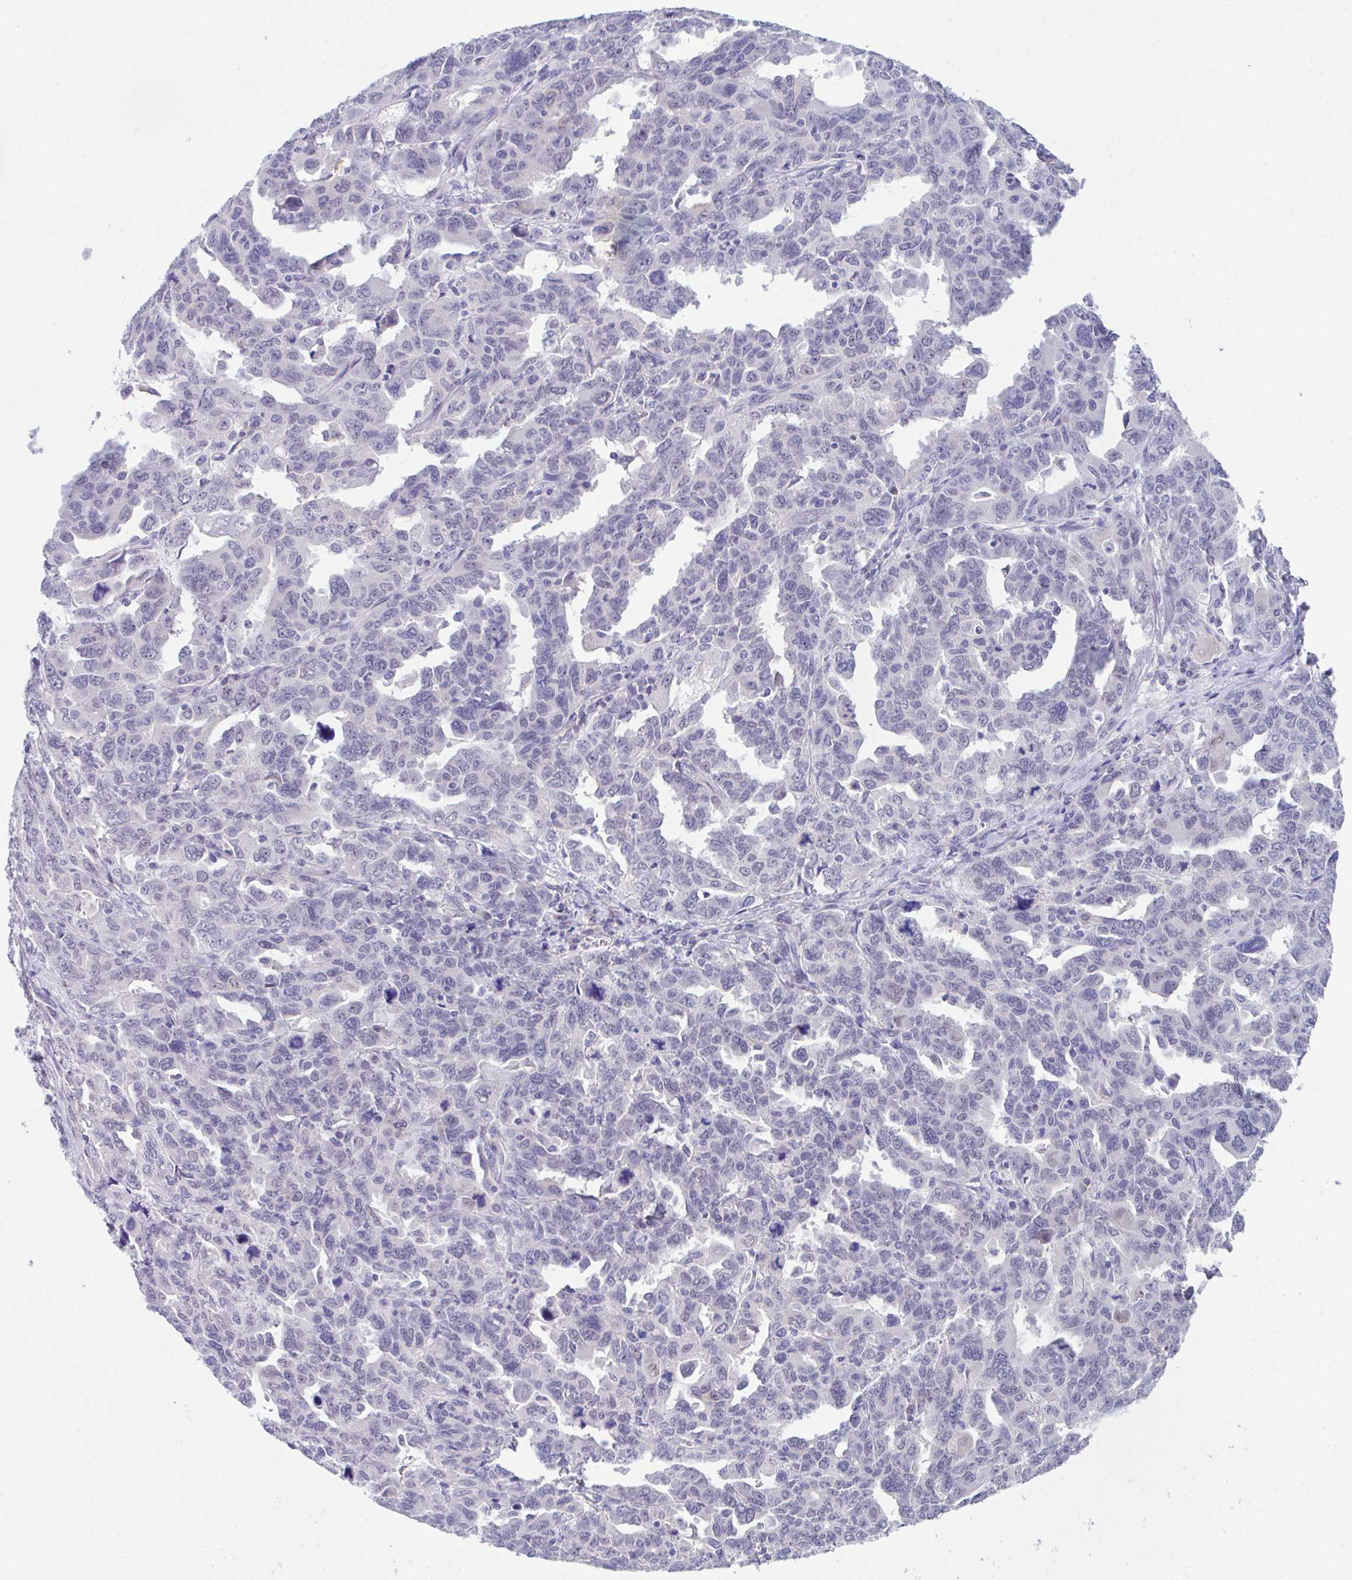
{"staining": {"intensity": "negative", "quantity": "none", "location": "none"}, "tissue": "ovarian cancer", "cell_type": "Tumor cells", "image_type": "cancer", "snomed": [{"axis": "morphology", "description": "Adenocarcinoma, NOS"}, {"axis": "morphology", "description": "Carcinoma, endometroid"}, {"axis": "topography", "description": "Ovary"}], "caption": "Photomicrograph shows no protein staining in tumor cells of ovarian cancer tissue.", "gene": "HOXB4", "patient": {"sex": "female", "age": 72}}